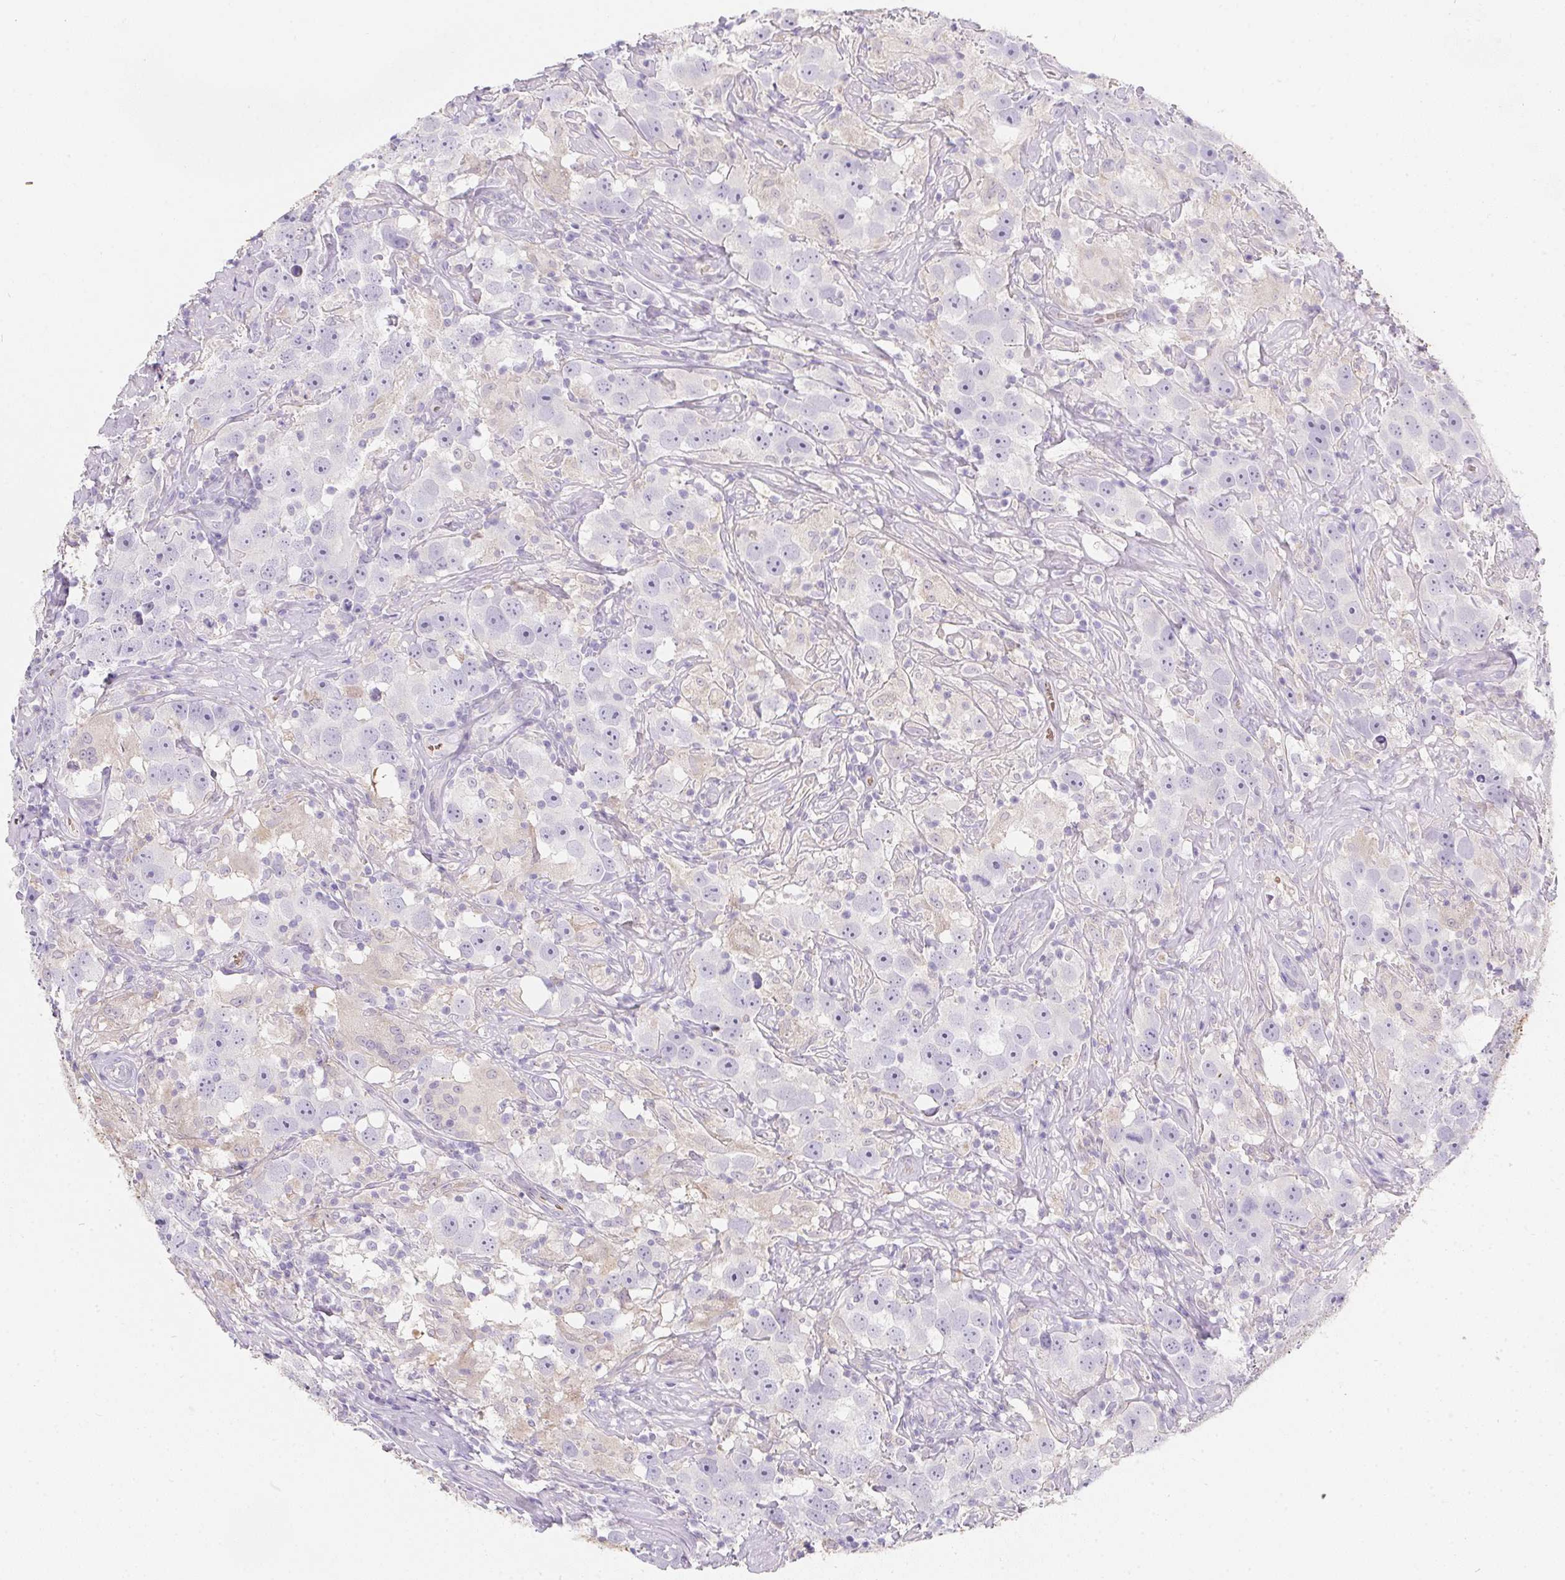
{"staining": {"intensity": "negative", "quantity": "none", "location": "none"}, "tissue": "testis cancer", "cell_type": "Tumor cells", "image_type": "cancer", "snomed": [{"axis": "morphology", "description": "Seminoma, NOS"}, {"axis": "topography", "description": "Testis"}], "caption": "Tumor cells show no significant protein staining in testis seminoma. (Immunohistochemistry (ihc), brightfield microscopy, high magnification).", "gene": "DCD", "patient": {"sex": "male", "age": 49}}